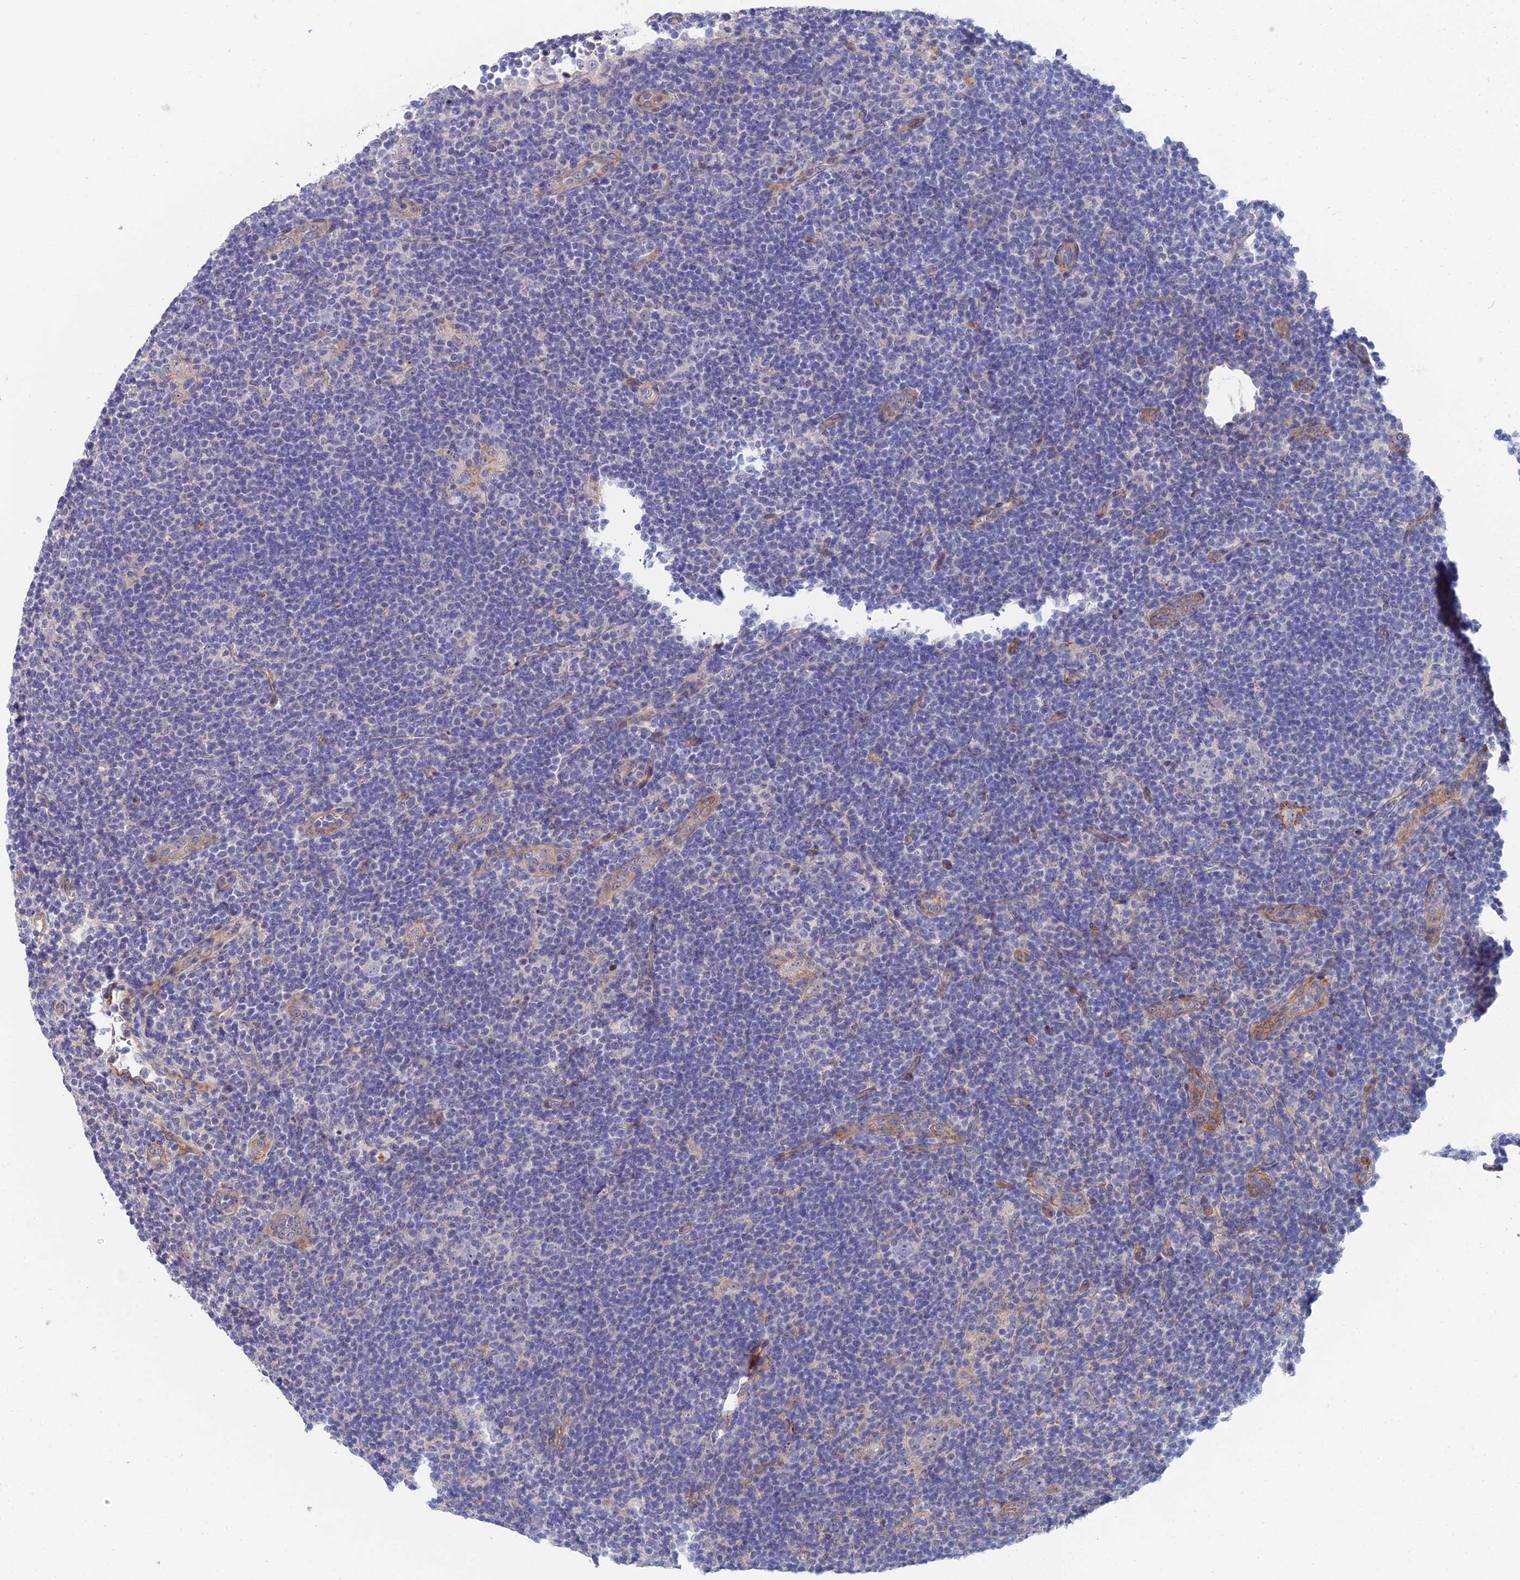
{"staining": {"intensity": "negative", "quantity": "none", "location": "none"}, "tissue": "lymphoma", "cell_type": "Tumor cells", "image_type": "cancer", "snomed": [{"axis": "morphology", "description": "Hodgkin's disease, NOS"}, {"axis": "topography", "description": "Lymph node"}], "caption": "Immunohistochemical staining of human Hodgkin's disease reveals no significant staining in tumor cells.", "gene": "TRIM43B", "patient": {"sex": "female", "age": 57}}